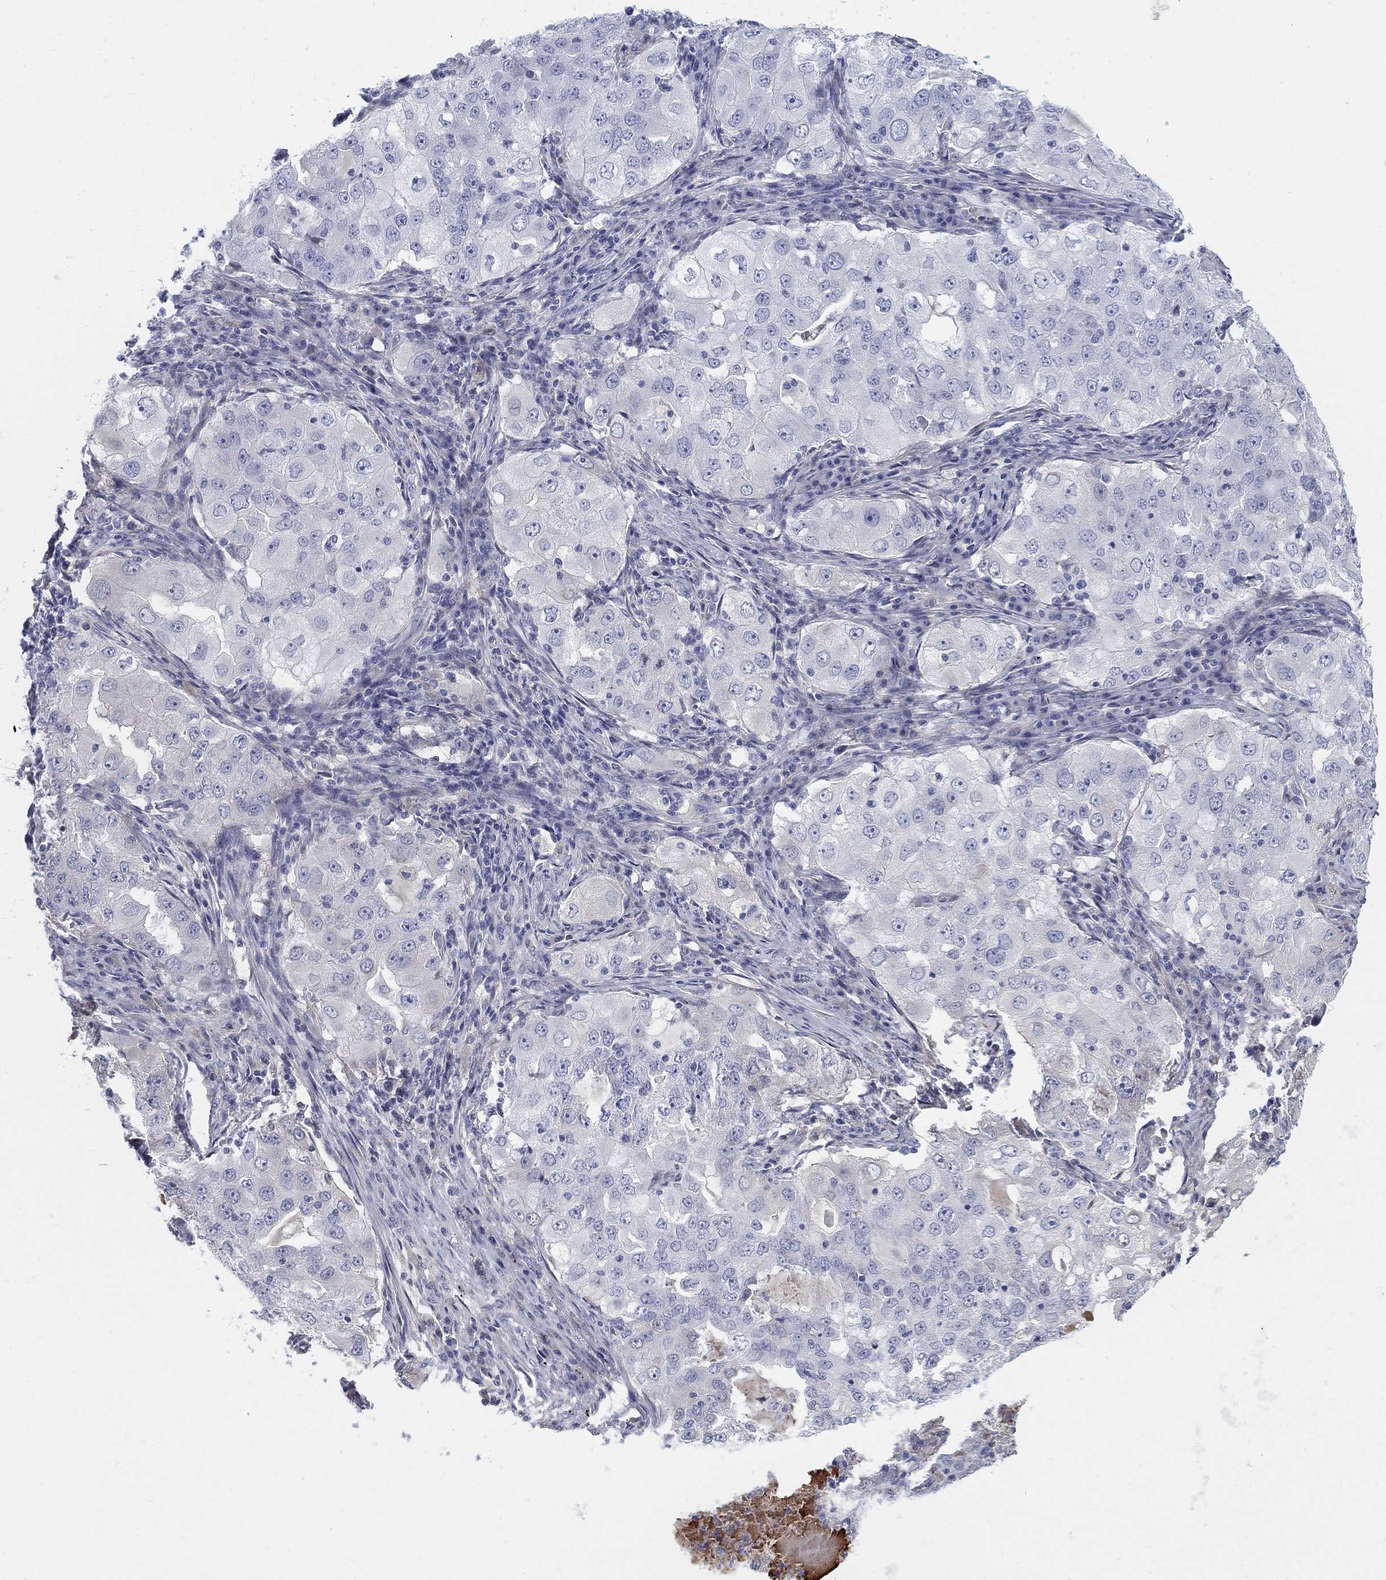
{"staining": {"intensity": "negative", "quantity": "none", "location": "none"}, "tissue": "lung cancer", "cell_type": "Tumor cells", "image_type": "cancer", "snomed": [{"axis": "morphology", "description": "Adenocarcinoma, NOS"}, {"axis": "topography", "description": "Lung"}], "caption": "Immunohistochemical staining of human lung cancer demonstrates no significant expression in tumor cells.", "gene": "HEATR4", "patient": {"sex": "female", "age": 61}}